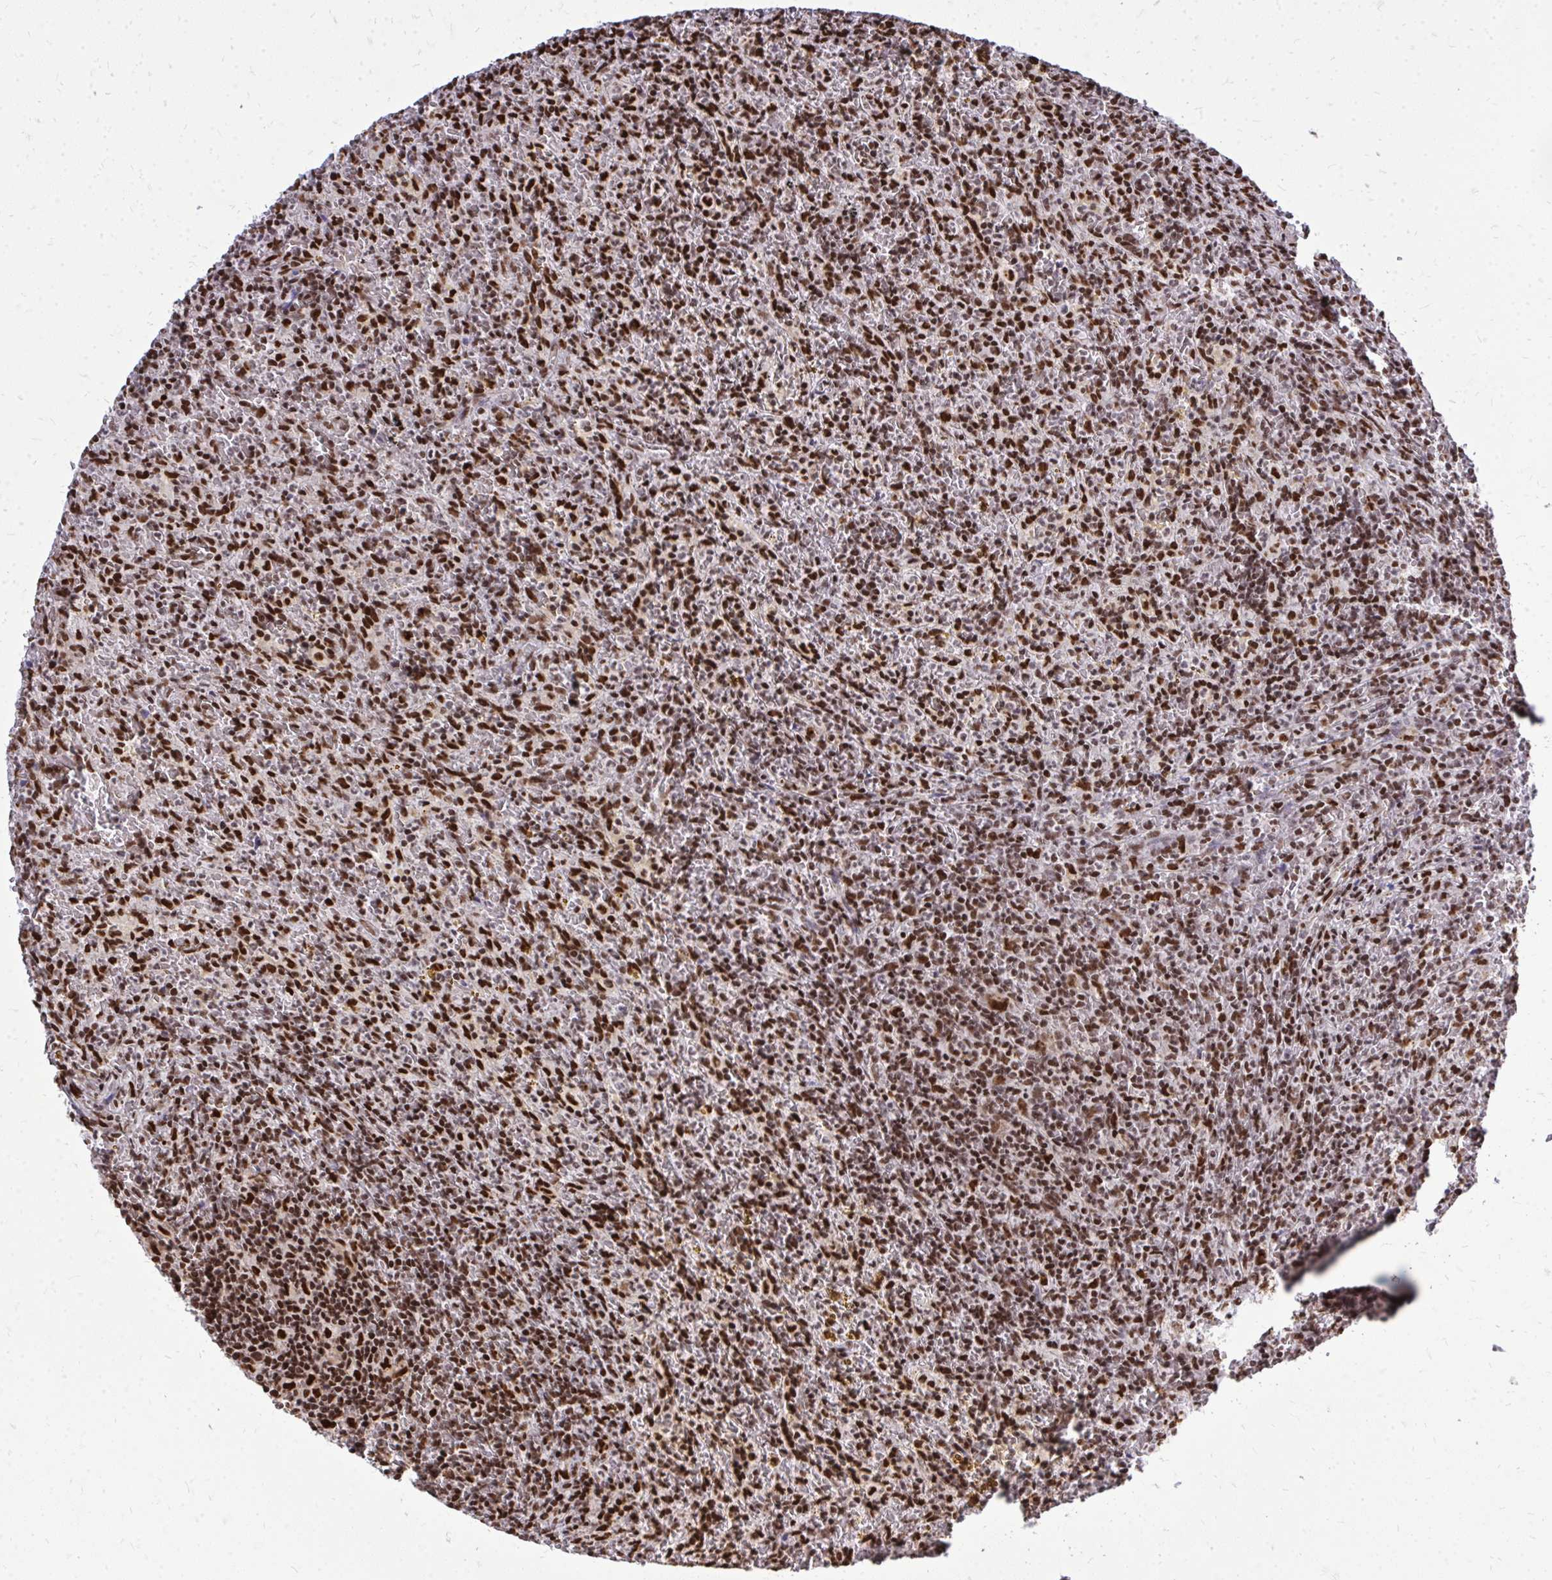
{"staining": {"intensity": "strong", "quantity": ">75%", "location": "nuclear"}, "tissue": "lymphoma", "cell_type": "Tumor cells", "image_type": "cancer", "snomed": [{"axis": "morphology", "description": "Malignant lymphoma, non-Hodgkin's type, Low grade"}, {"axis": "topography", "description": "Spleen"}], "caption": "Human lymphoma stained with a protein marker exhibits strong staining in tumor cells.", "gene": "TBL1Y", "patient": {"sex": "female", "age": 70}}